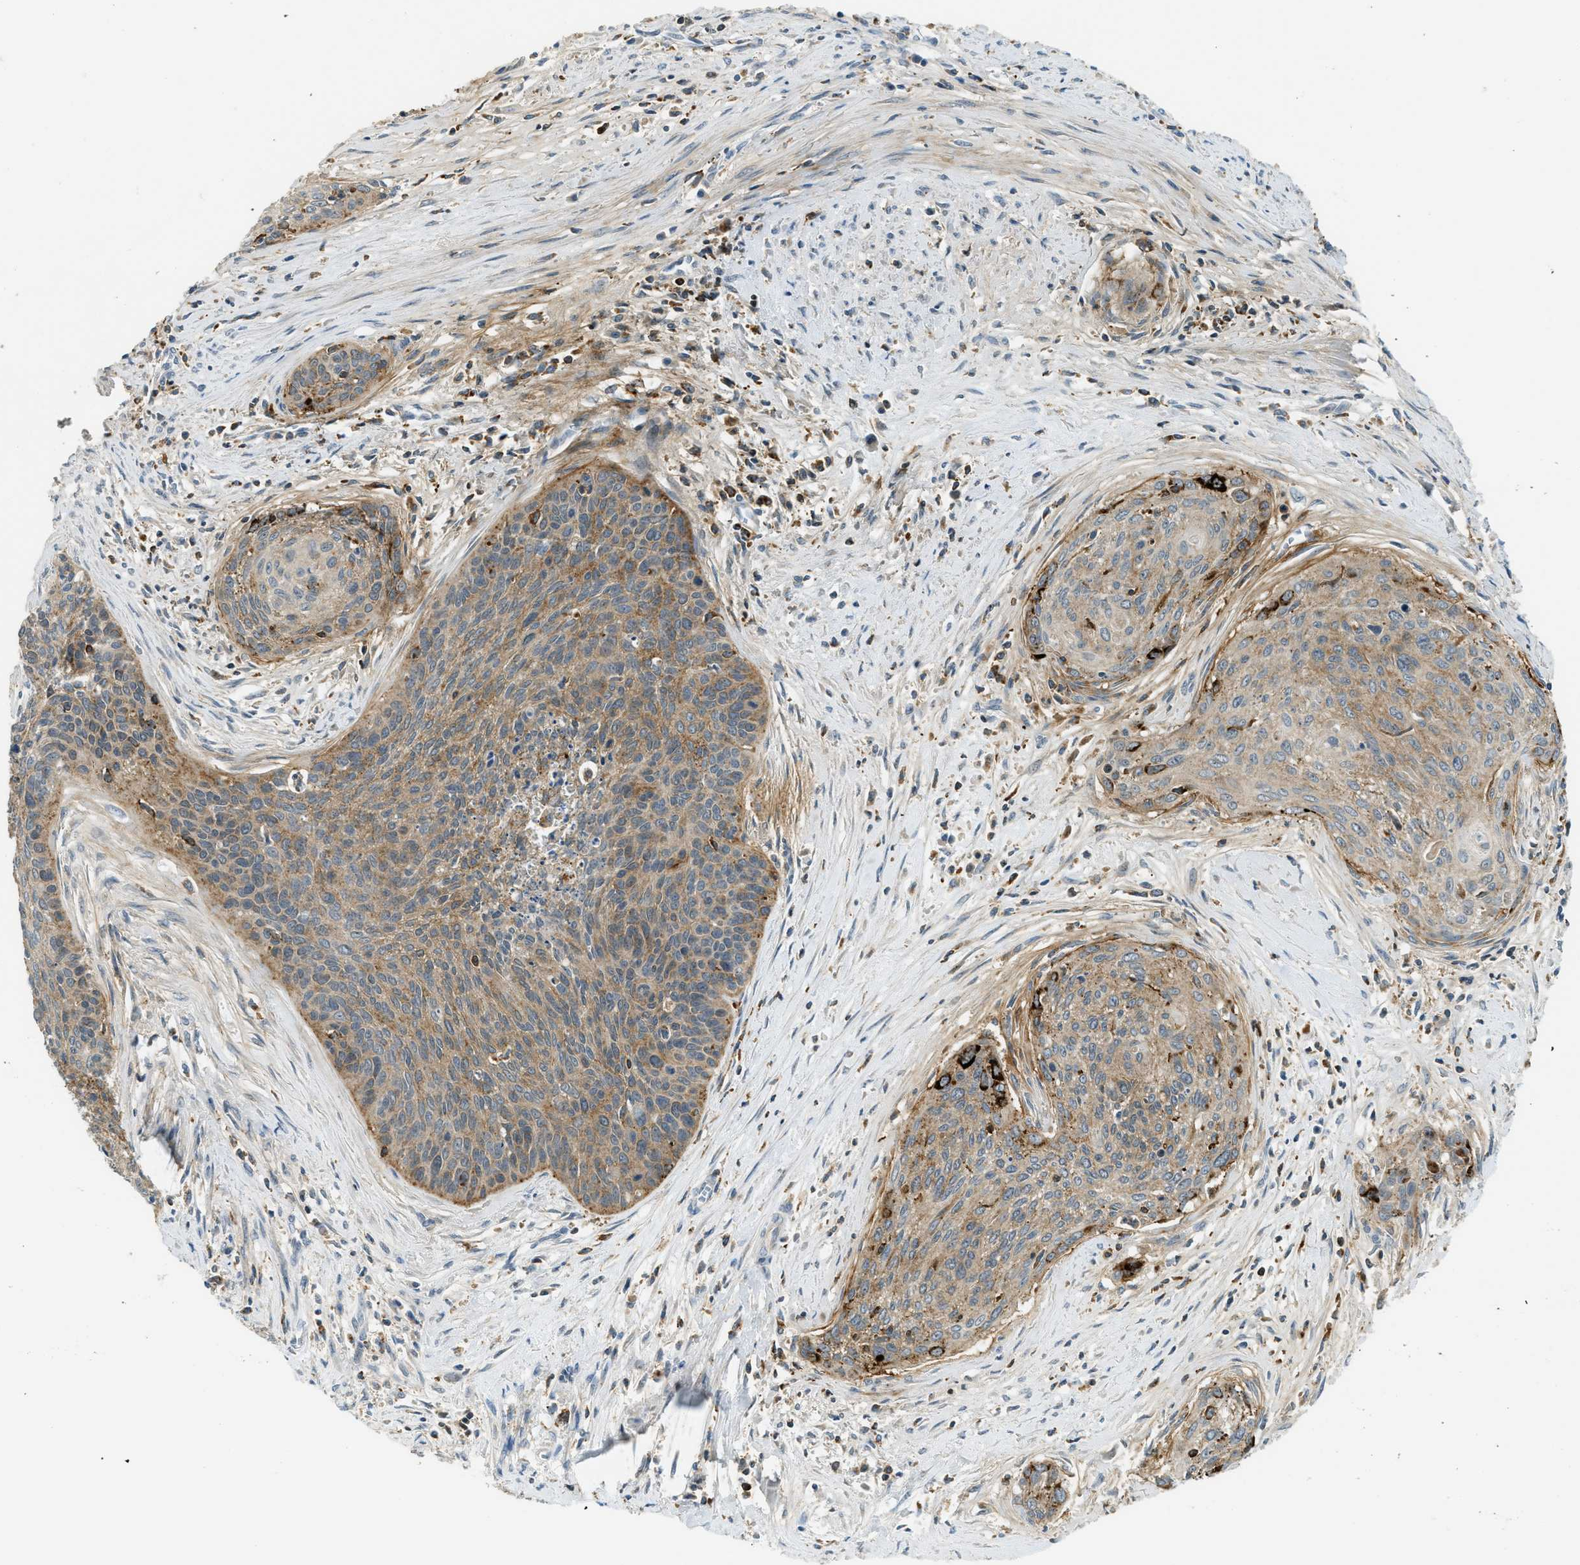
{"staining": {"intensity": "moderate", "quantity": ">75%", "location": "cytoplasmic/membranous"}, "tissue": "cervical cancer", "cell_type": "Tumor cells", "image_type": "cancer", "snomed": [{"axis": "morphology", "description": "Squamous cell carcinoma, NOS"}, {"axis": "topography", "description": "Cervix"}], "caption": "Moderate cytoplasmic/membranous staining is present in approximately >75% of tumor cells in cervical squamous cell carcinoma.", "gene": "PLBD2", "patient": {"sex": "female", "age": 55}}